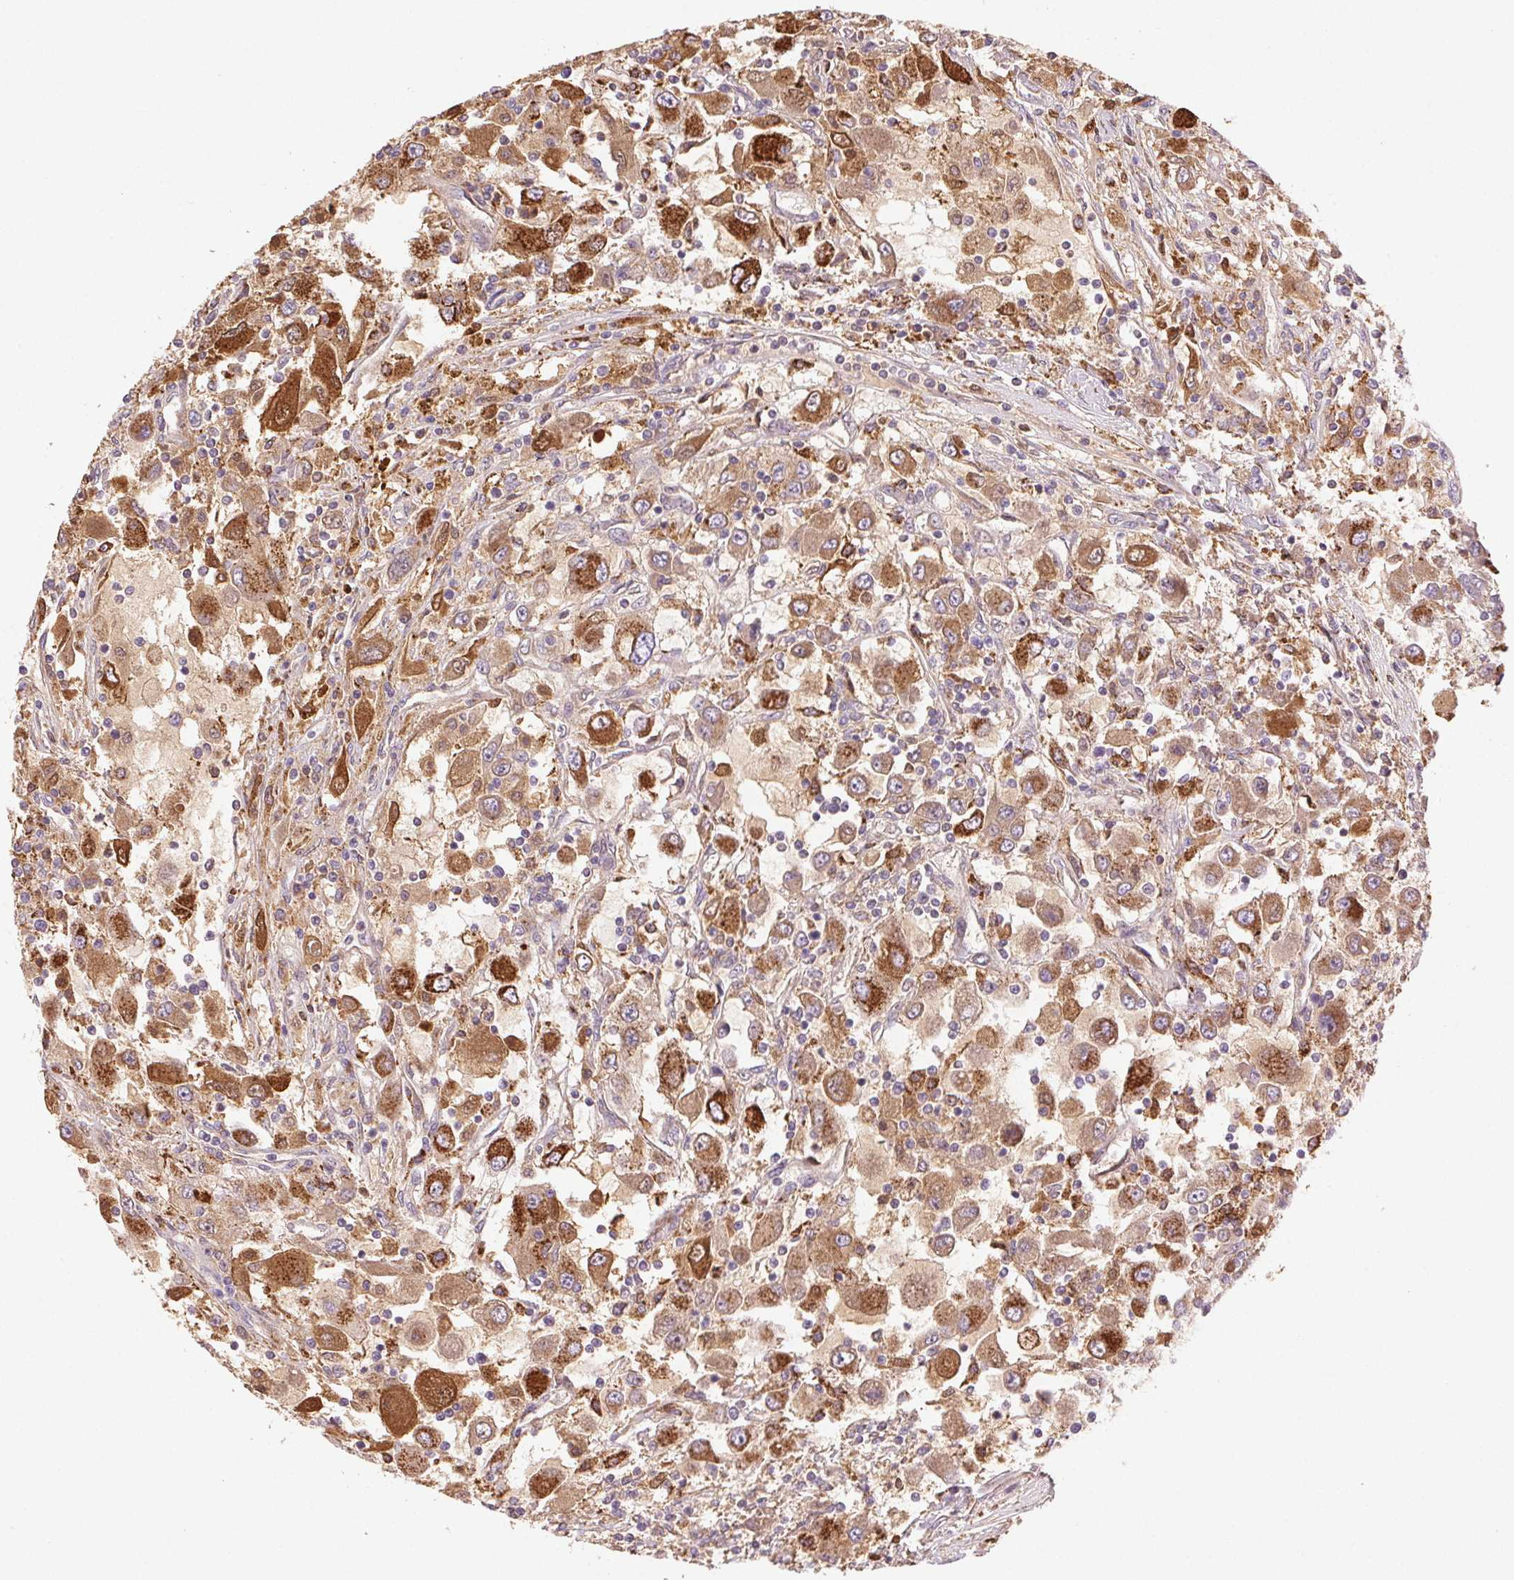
{"staining": {"intensity": "moderate", "quantity": ">75%", "location": "cytoplasmic/membranous"}, "tissue": "renal cancer", "cell_type": "Tumor cells", "image_type": "cancer", "snomed": [{"axis": "morphology", "description": "Adenocarcinoma, NOS"}, {"axis": "topography", "description": "Kidney"}], "caption": "Moderate cytoplasmic/membranous positivity for a protein is seen in about >75% of tumor cells of adenocarcinoma (renal) using IHC.", "gene": "FNBP1L", "patient": {"sex": "female", "age": 67}}